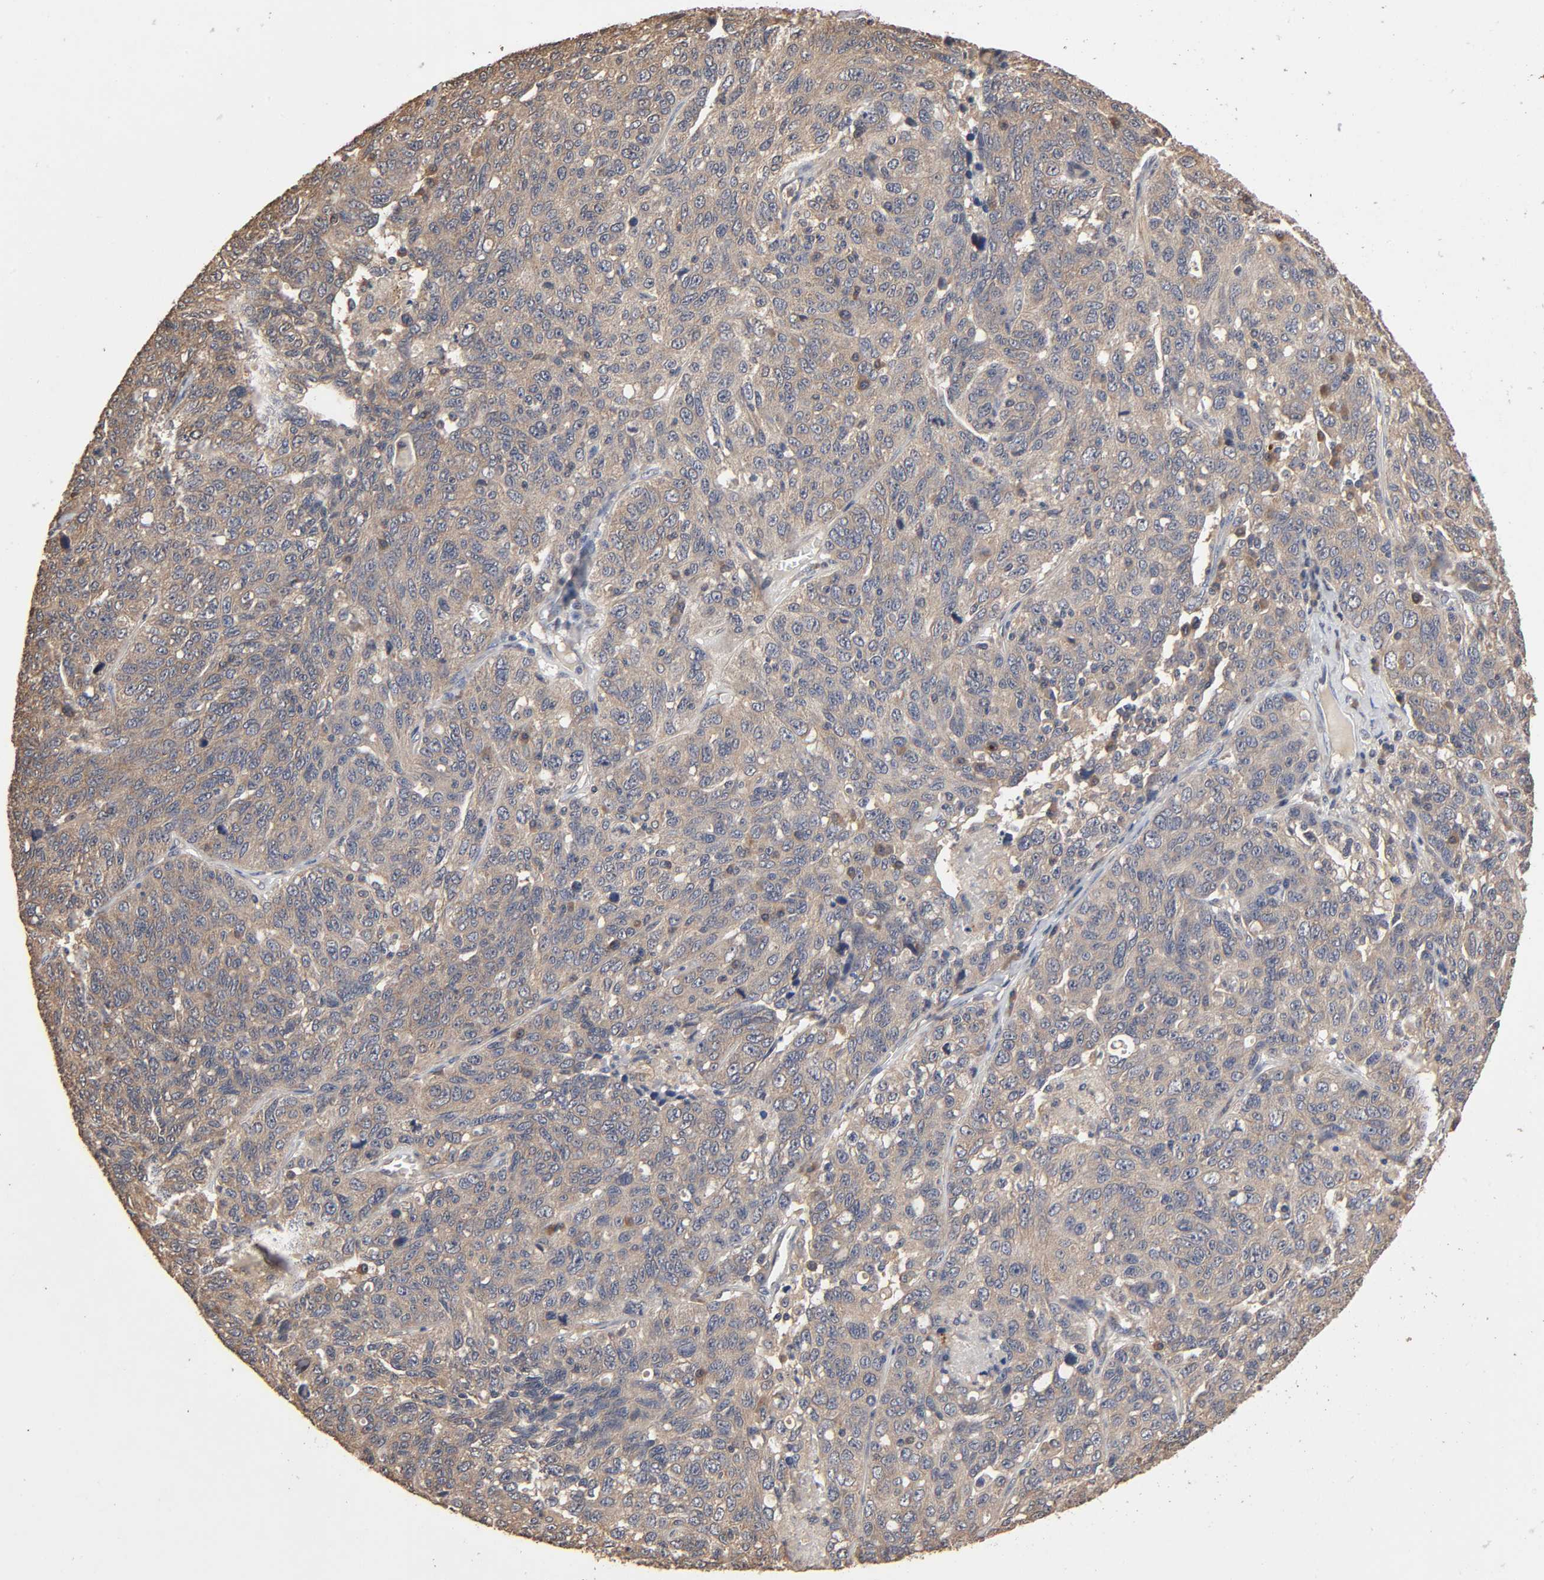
{"staining": {"intensity": "moderate", "quantity": ">75%", "location": "cytoplasmic/membranous"}, "tissue": "ovarian cancer", "cell_type": "Tumor cells", "image_type": "cancer", "snomed": [{"axis": "morphology", "description": "Cystadenocarcinoma, serous, NOS"}, {"axis": "topography", "description": "Ovary"}], "caption": "An IHC histopathology image of neoplastic tissue is shown. Protein staining in brown labels moderate cytoplasmic/membranous positivity in ovarian cancer within tumor cells.", "gene": "ARHGEF7", "patient": {"sex": "female", "age": 71}}